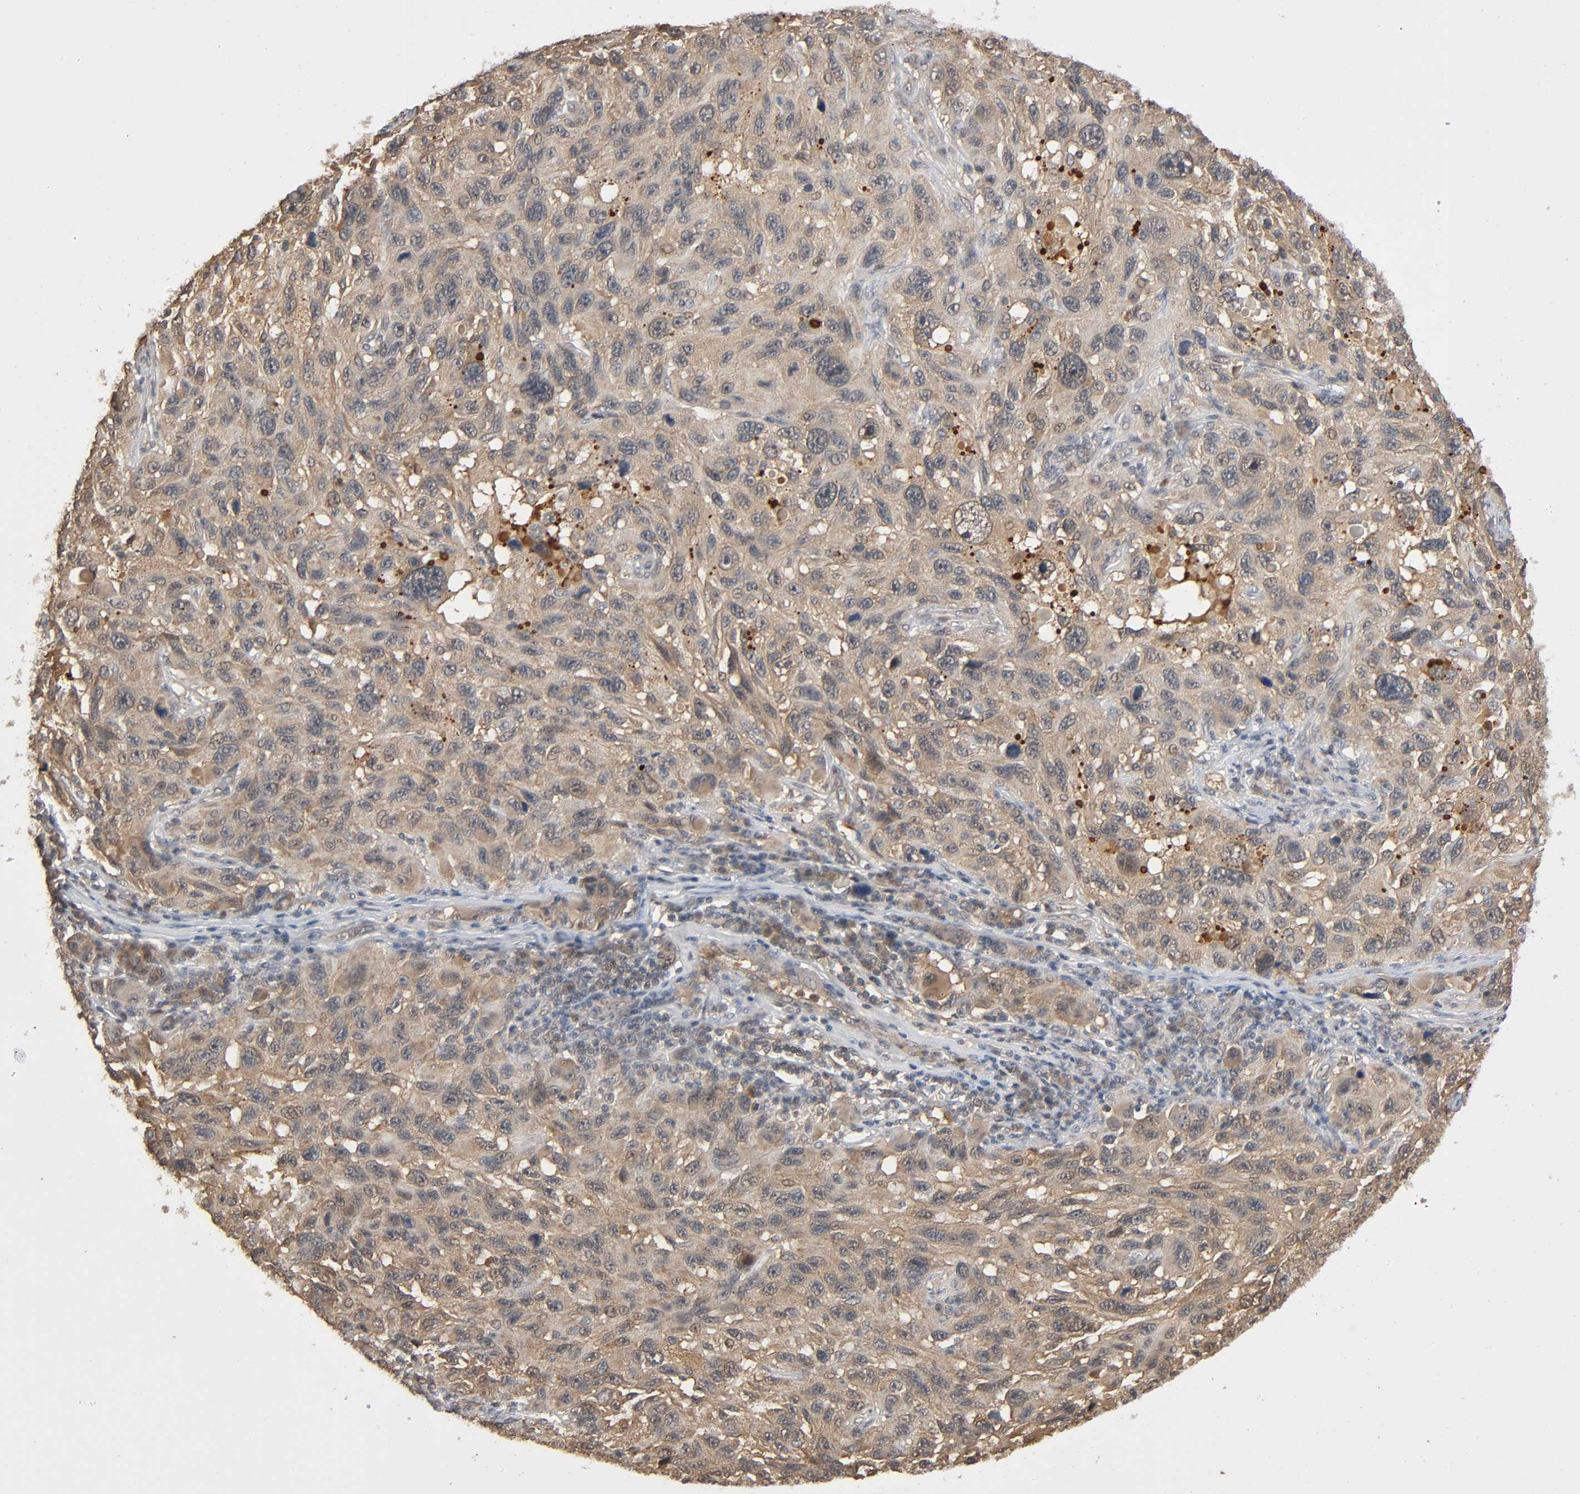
{"staining": {"intensity": "weak", "quantity": ">75%", "location": "cytoplasmic/membranous,nuclear"}, "tissue": "melanoma", "cell_type": "Tumor cells", "image_type": "cancer", "snomed": [{"axis": "morphology", "description": "Malignant melanoma, NOS"}, {"axis": "topography", "description": "Skin"}], "caption": "High-power microscopy captured an immunohistochemistry (IHC) histopathology image of malignant melanoma, revealing weak cytoplasmic/membranous and nuclear staining in about >75% of tumor cells.", "gene": "NEDD8", "patient": {"sex": "male", "age": 53}}